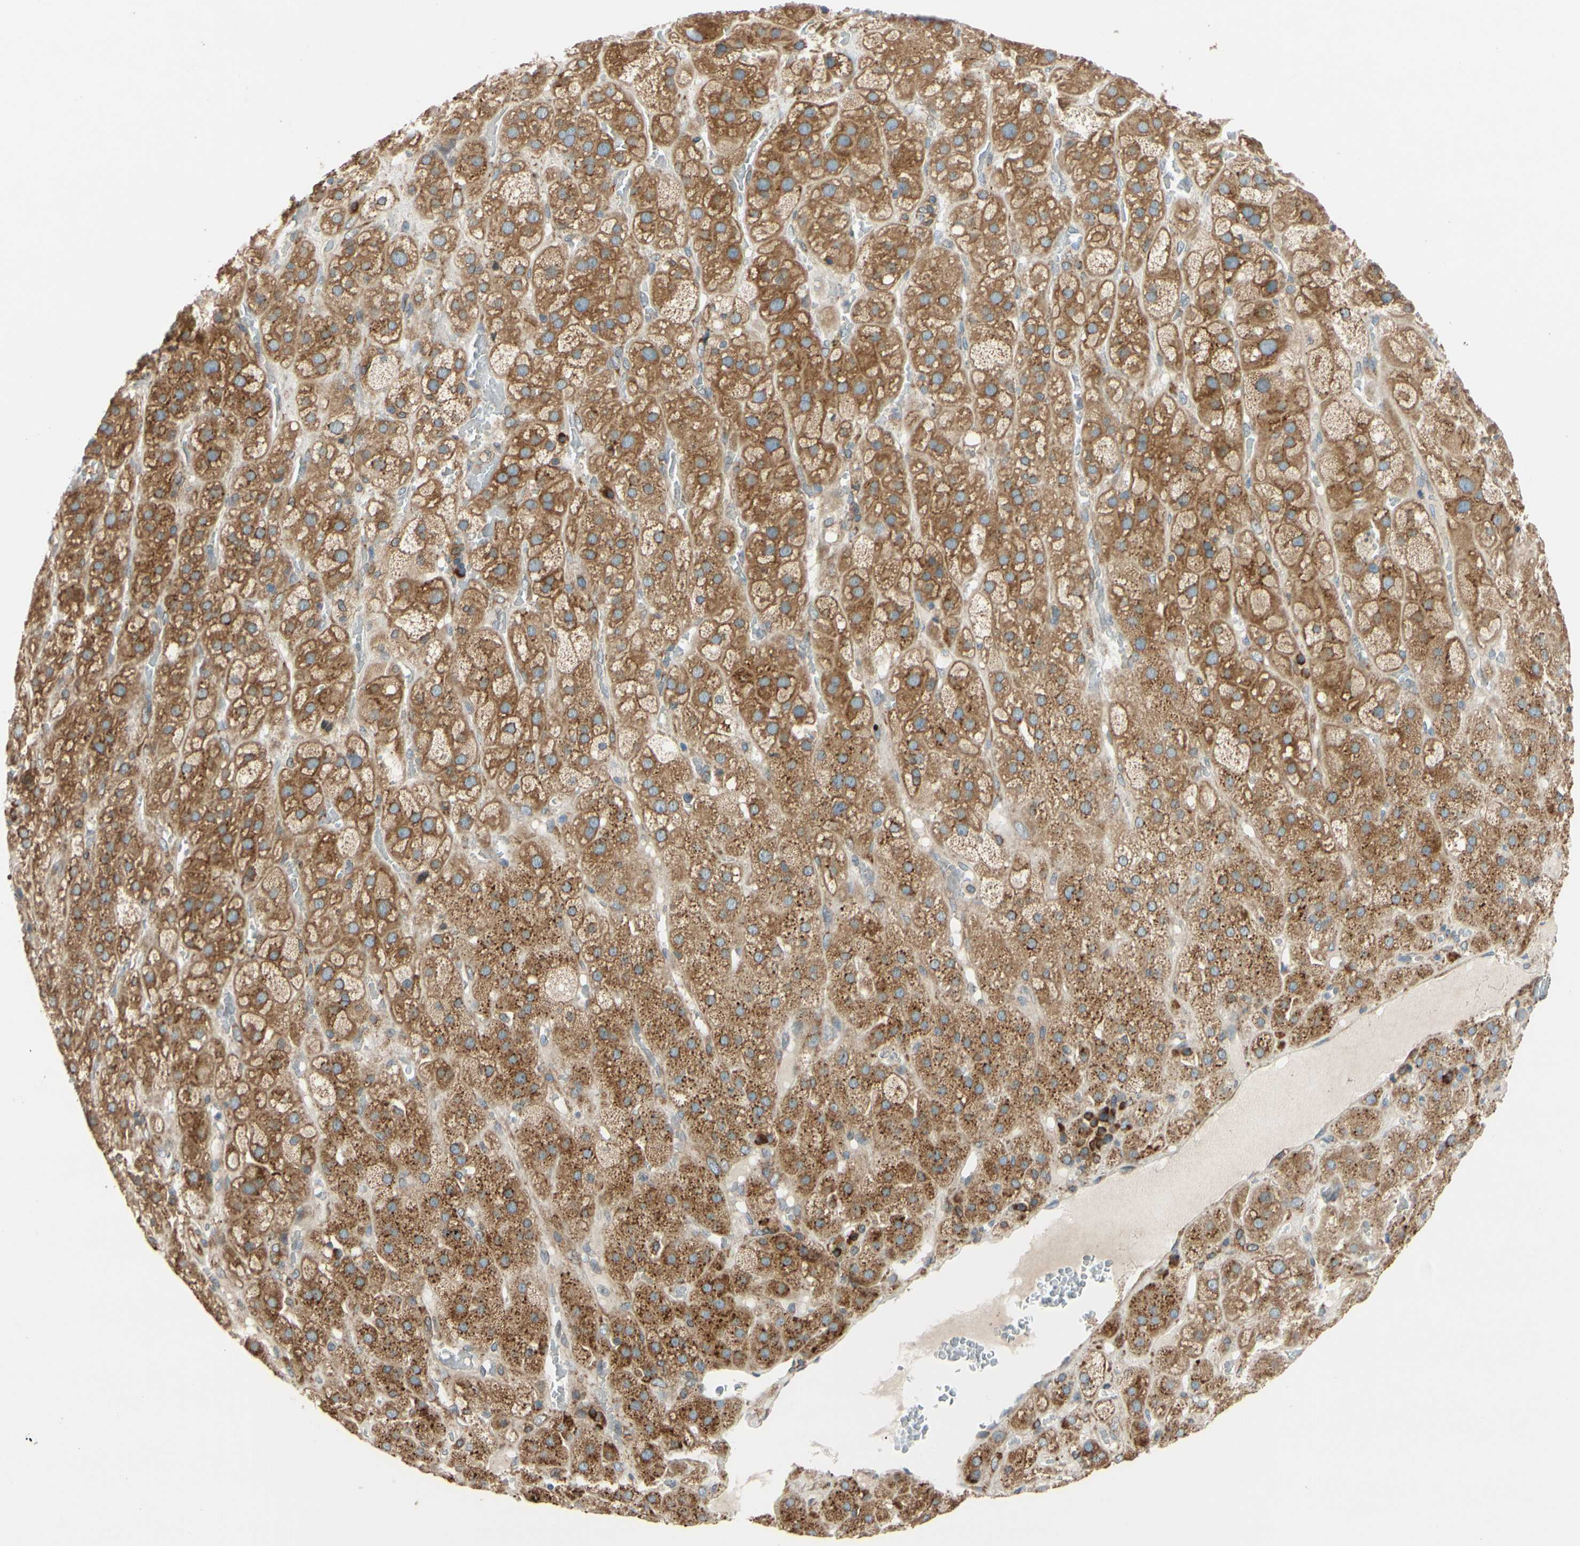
{"staining": {"intensity": "moderate", "quantity": ">75%", "location": "cytoplasmic/membranous"}, "tissue": "adrenal gland", "cell_type": "Glandular cells", "image_type": "normal", "snomed": [{"axis": "morphology", "description": "Normal tissue, NOS"}, {"axis": "topography", "description": "Adrenal gland"}], "caption": "Immunohistochemical staining of normal human adrenal gland displays moderate cytoplasmic/membranous protein staining in approximately >75% of glandular cells. The protein is shown in brown color, while the nuclei are stained blue.", "gene": "RPN2", "patient": {"sex": "female", "age": 47}}